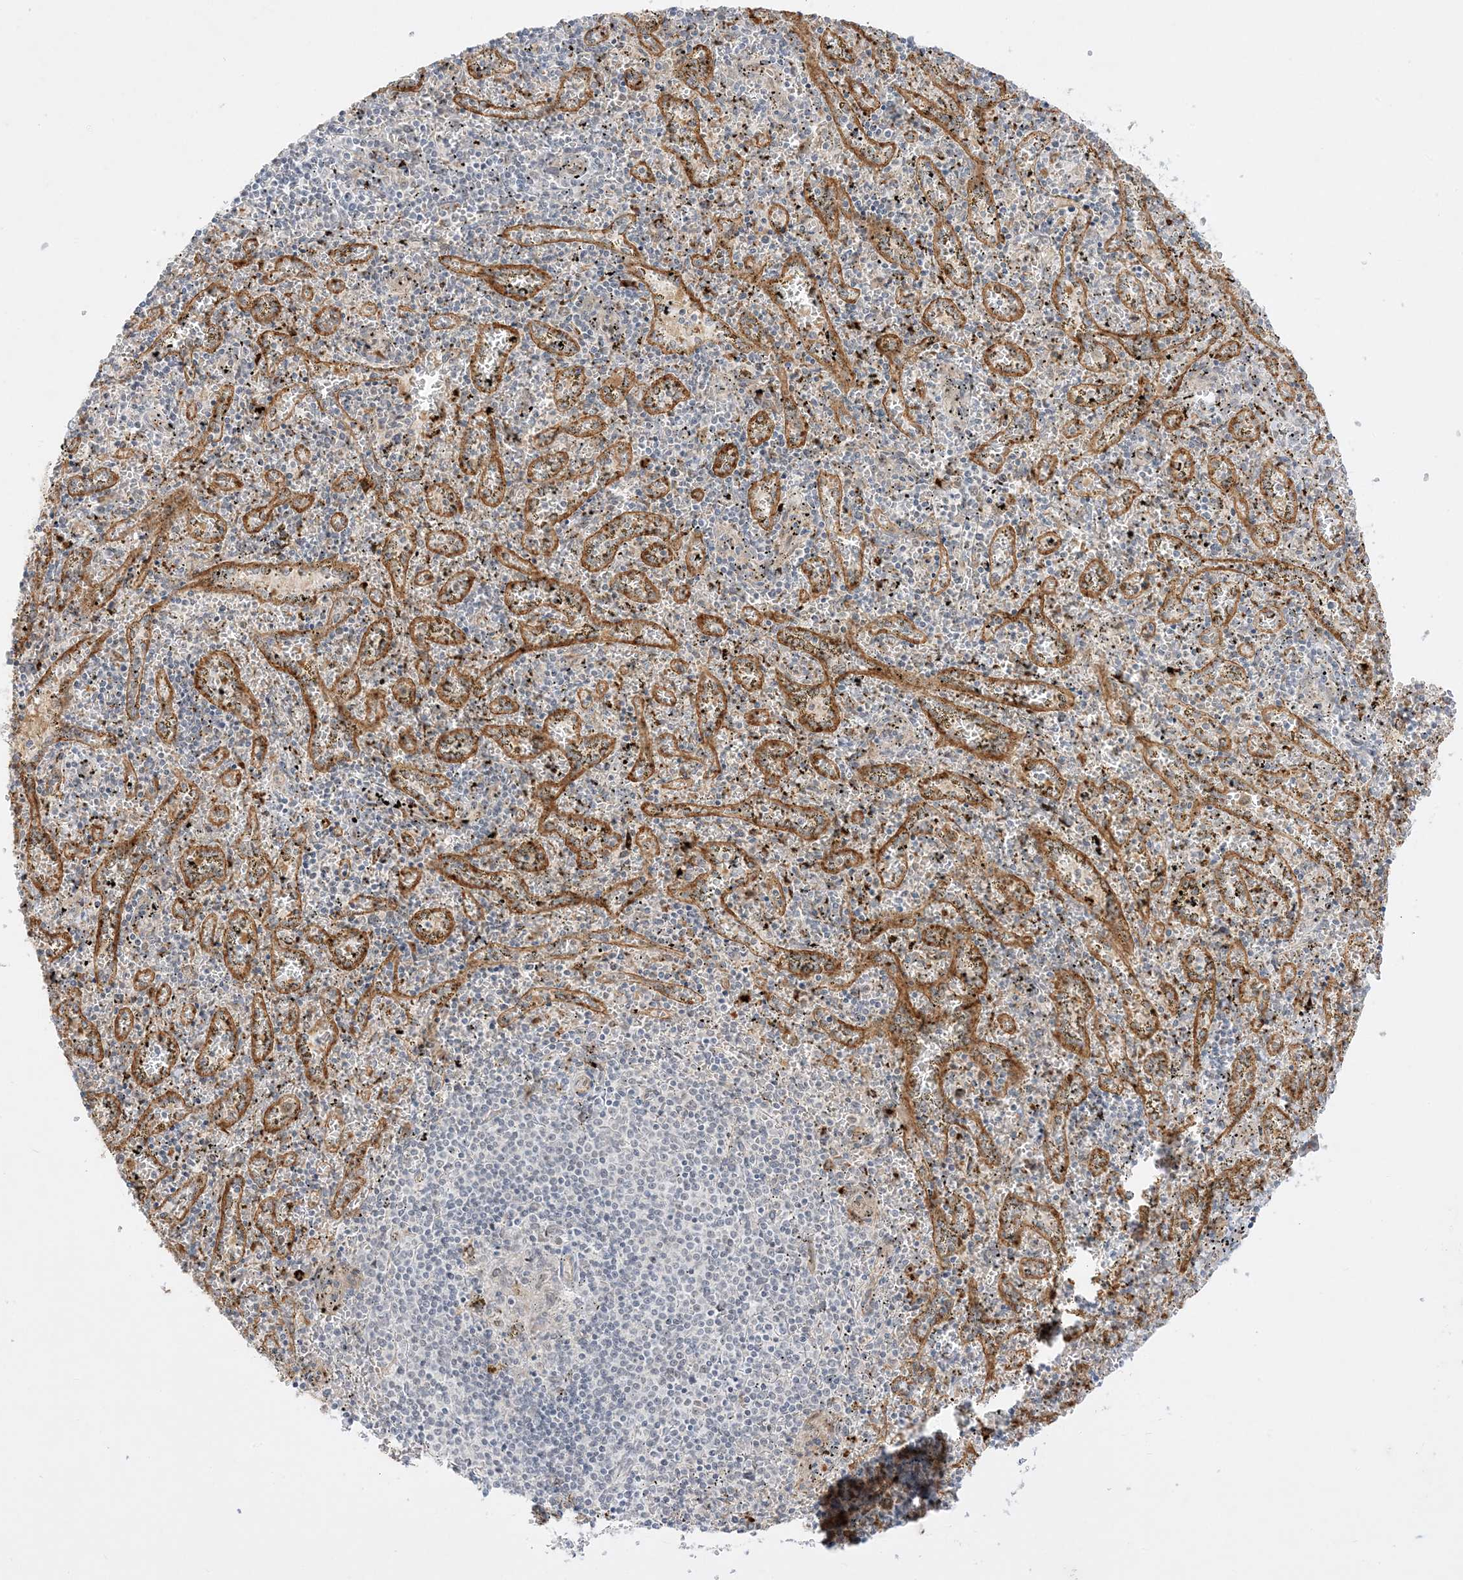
{"staining": {"intensity": "moderate", "quantity": "<25%", "location": "cytoplasmic/membranous"}, "tissue": "spleen", "cell_type": "Cells in red pulp", "image_type": "normal", "snomed": [{"axis": "morphology", "description": "Normal tissue, NOS"}, {"axis": "topography", "description": "Spleen"}], "caption": "Moderate cytoplasmic/membranous staining is seen in approximately <25% of cells in red pulp in benign spleen.", "gene": "PTK6", "patient": {"sex": "male", "age": 11}}